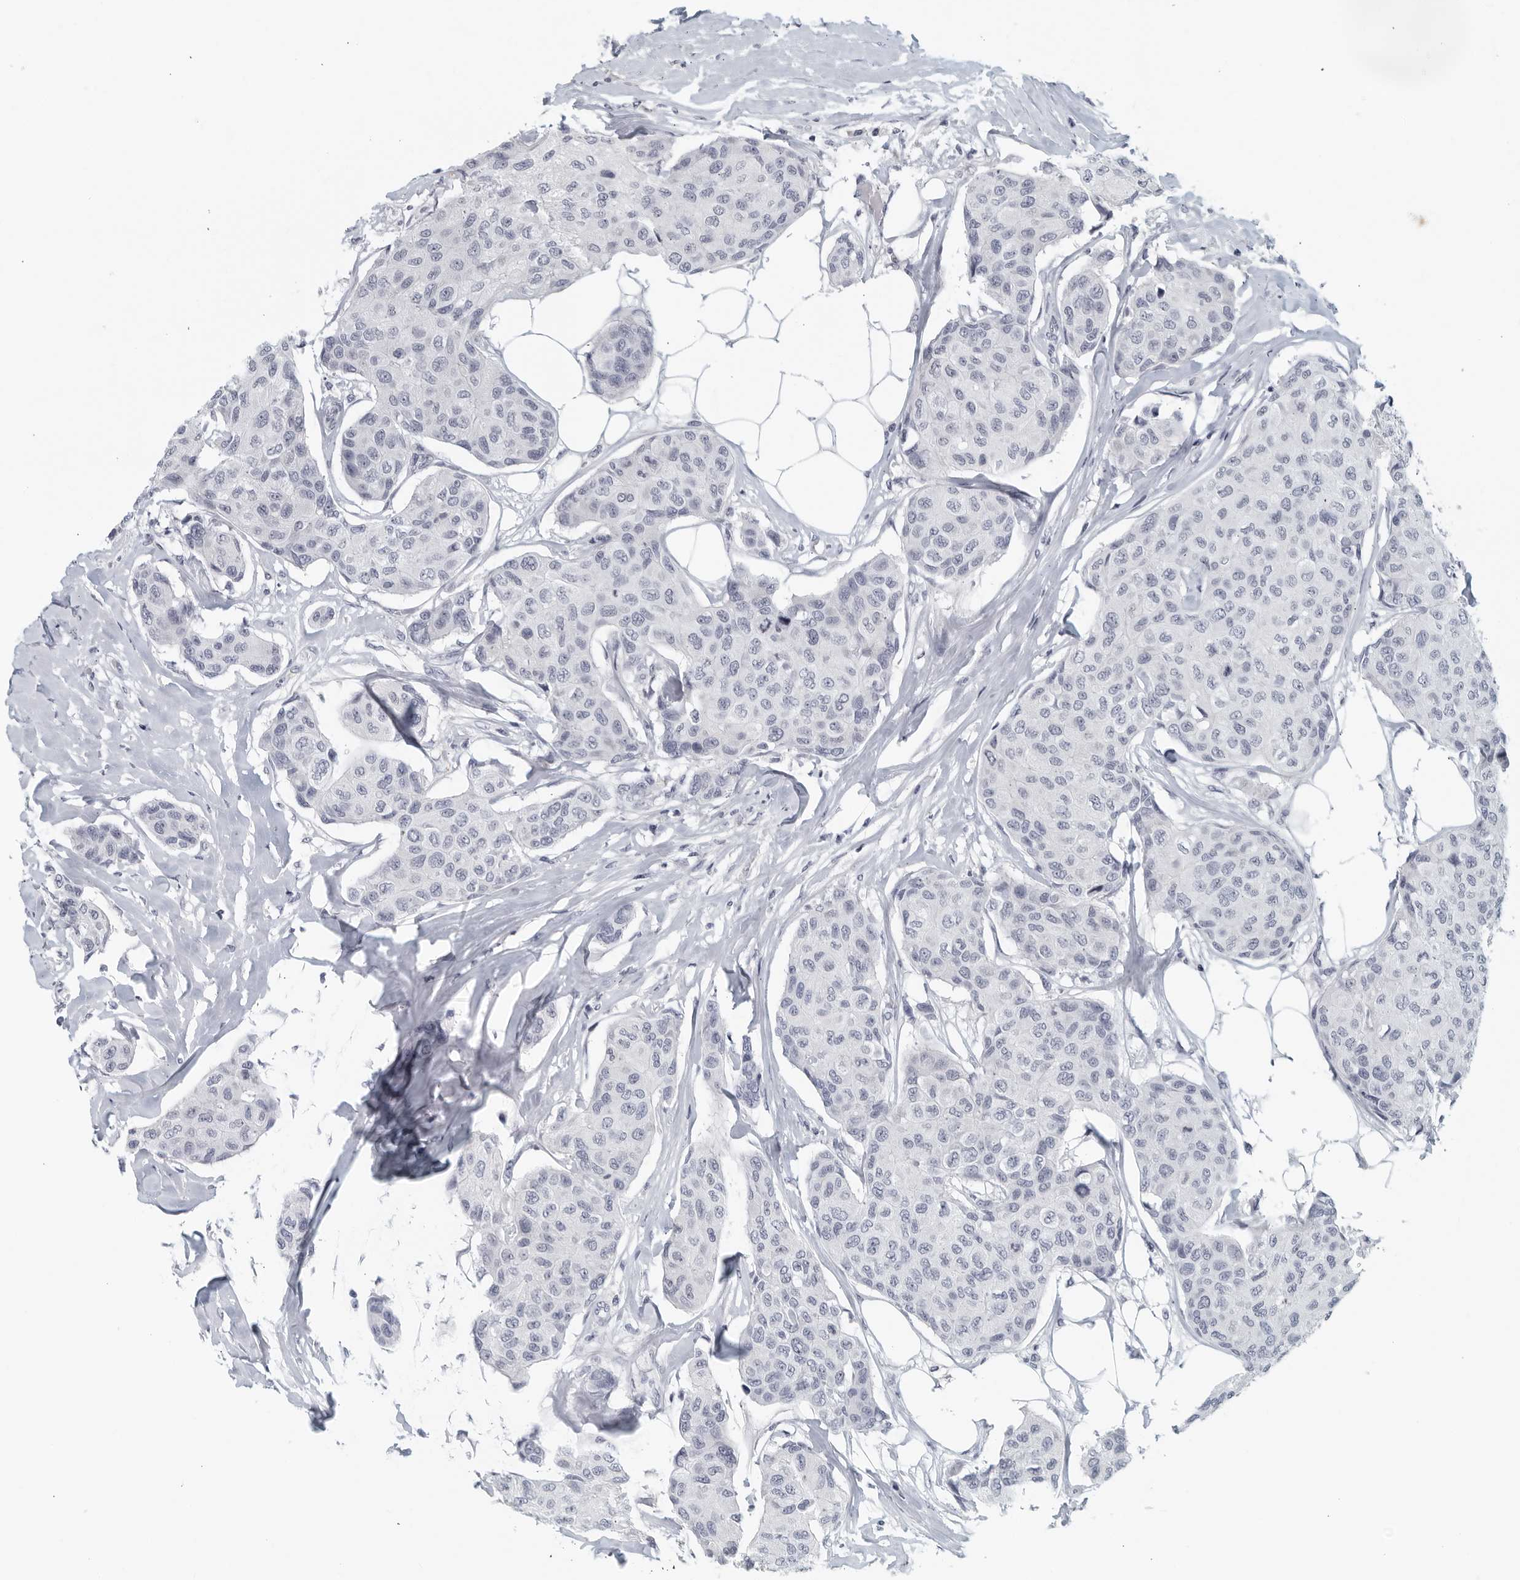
{"staining": {"intensity": "negative", "quantity": "none", "location": "none"}, "tissue": "breast cancer", "cell_type": "Tumor cells", "image_type": "cancer", "snomed": [{"axis": "morphology", "description": "Duct carcinoma"}, {"axis": "topography", "description": "Breast"}], "caption": "Image shows no significant protein staining in tumor cells of breast cancer (invasive ductal carcinoma).", "gene": "MATN1", "patient": {"sex": "female", "age": 80}}